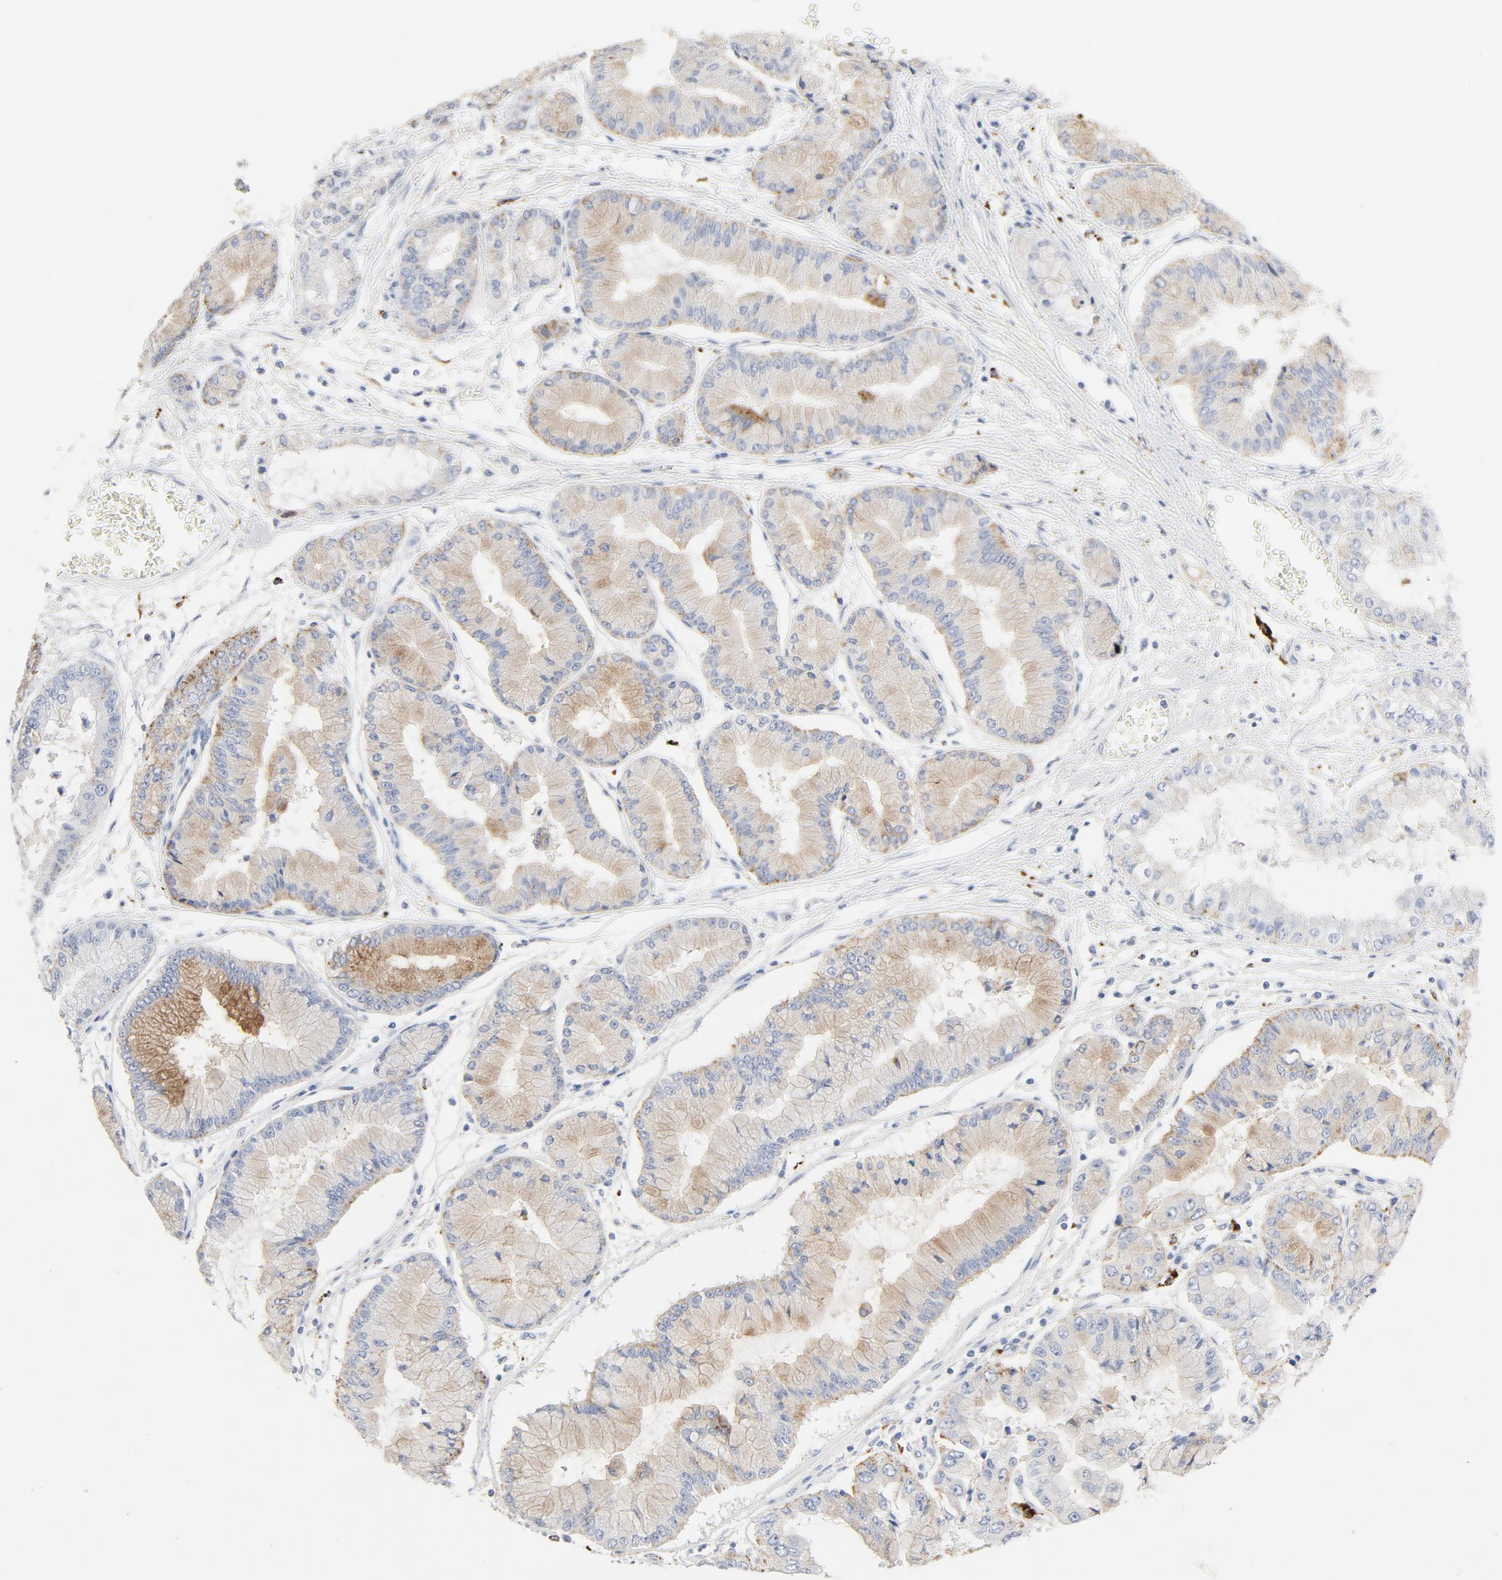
{"staining": {"intensity": "weak", "quantity": "25%-75%", "location": "cytoplasmic/membranous"}, "tissue": "liver cancer", "cell_type": "Tumor cells", "image_type": "cancer", "snomed": [{"axis": "morphology", "description": "Cholangiocarcinoma"}, {"axis": "topography", "description": "Liver"}], "caption": "Liver cholangiocarcinoma was stained to show a protein in brown. There is low levels of weak cytoplasmic/membranous expression in approximately 25%-75% of tumor cells. Immunohistochemistry (ihc) stains the protein of interest in brown and the nuclei are stained blue.", "gene": "MAGEB17", "patient": {"sex": "female", "age": 79}}